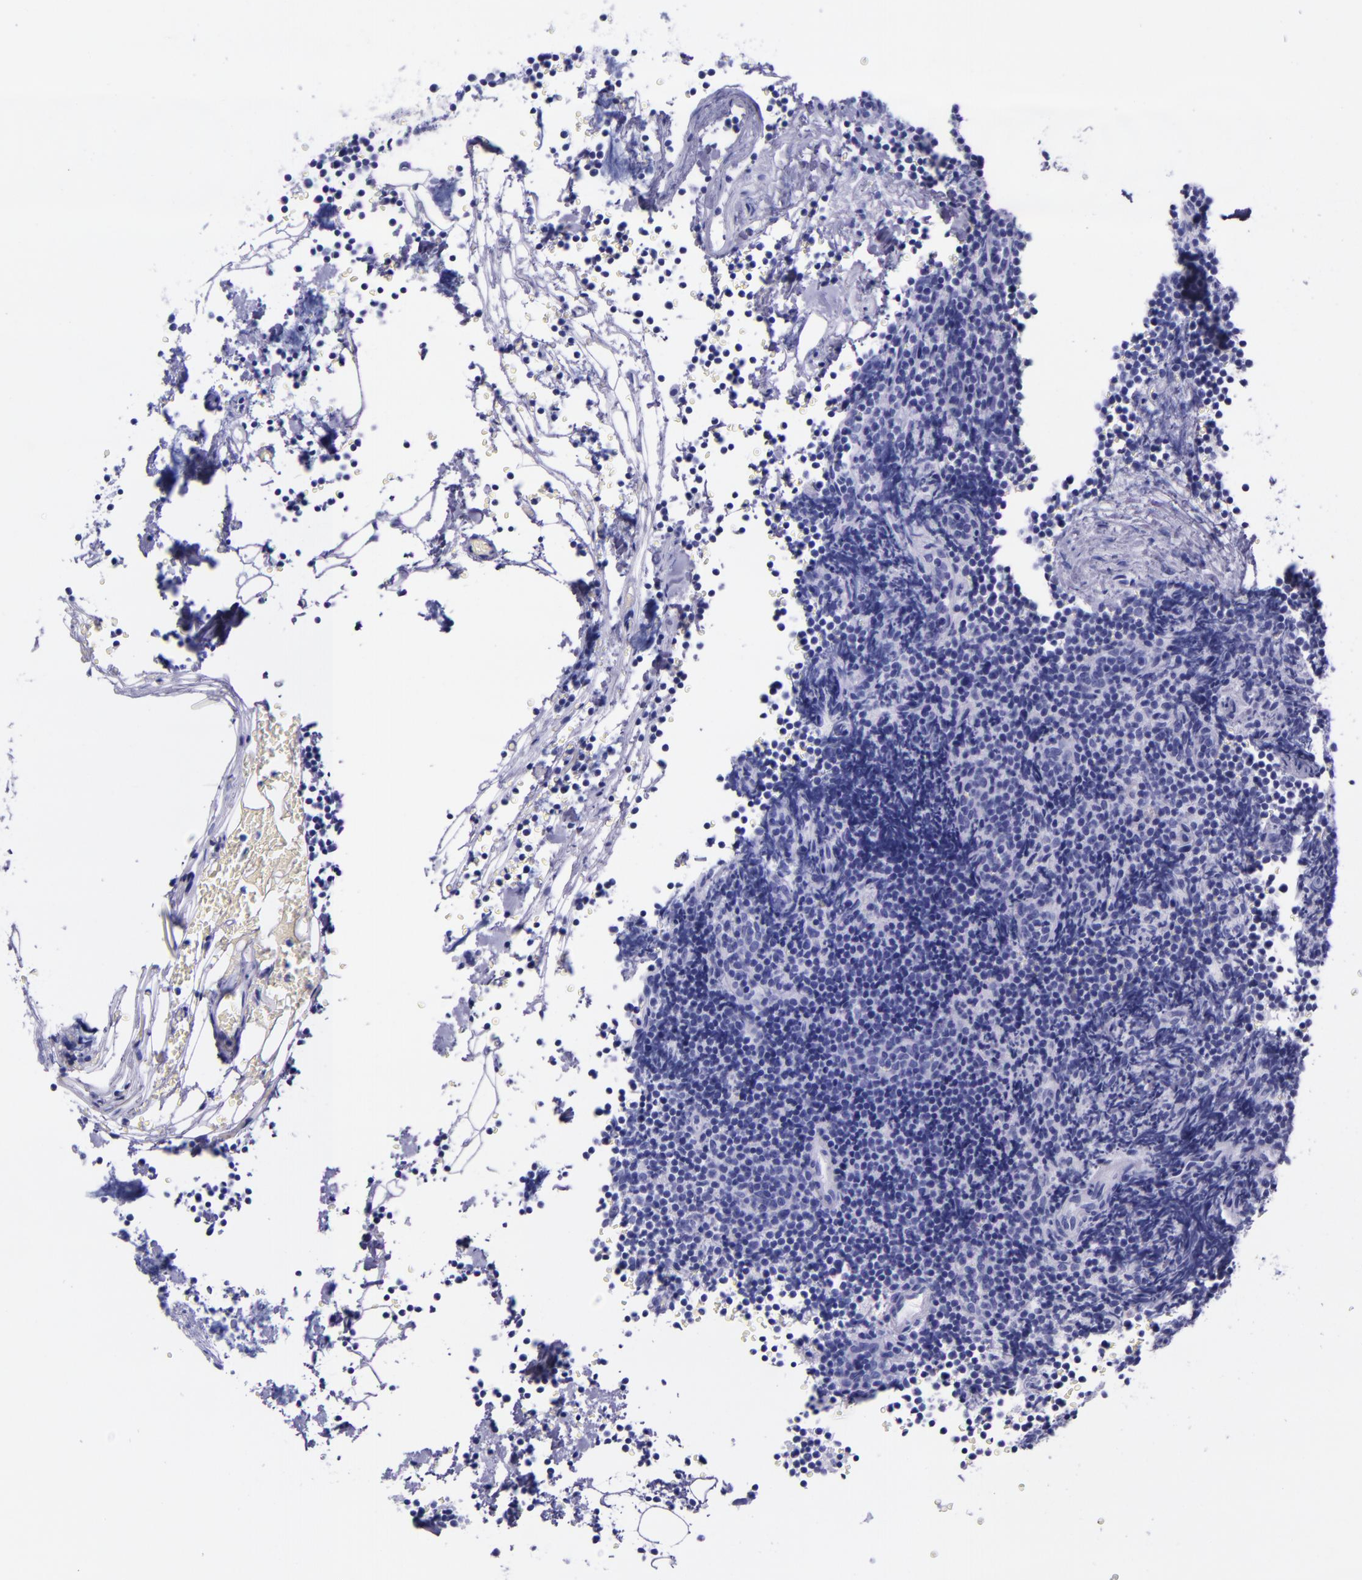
{"staining": {"intensity": "negative", "quantity": "none", "location": "none"}, "tissue": "lymphoma", "cell_type": "Tumor cells", "image_type": "cancer", "snomed": [{"axis": "morphology", "description": "Malignant lymphoma, non-Hodgkin's type, High grade"}, {"axis": "topography", "description": "Lymph node"}], "caption": "The immunohistochemistry (IHC) image has no significant expression in tumor cells of malignant lymphoma, non-Hodgkin's type (high-grade) tissue. The staining is performed using DAB brown chromogen with nuclei counter-stained in using hematoxylin.", "gene": "MBP", "patient": {"sex": "female", "age": 58}}